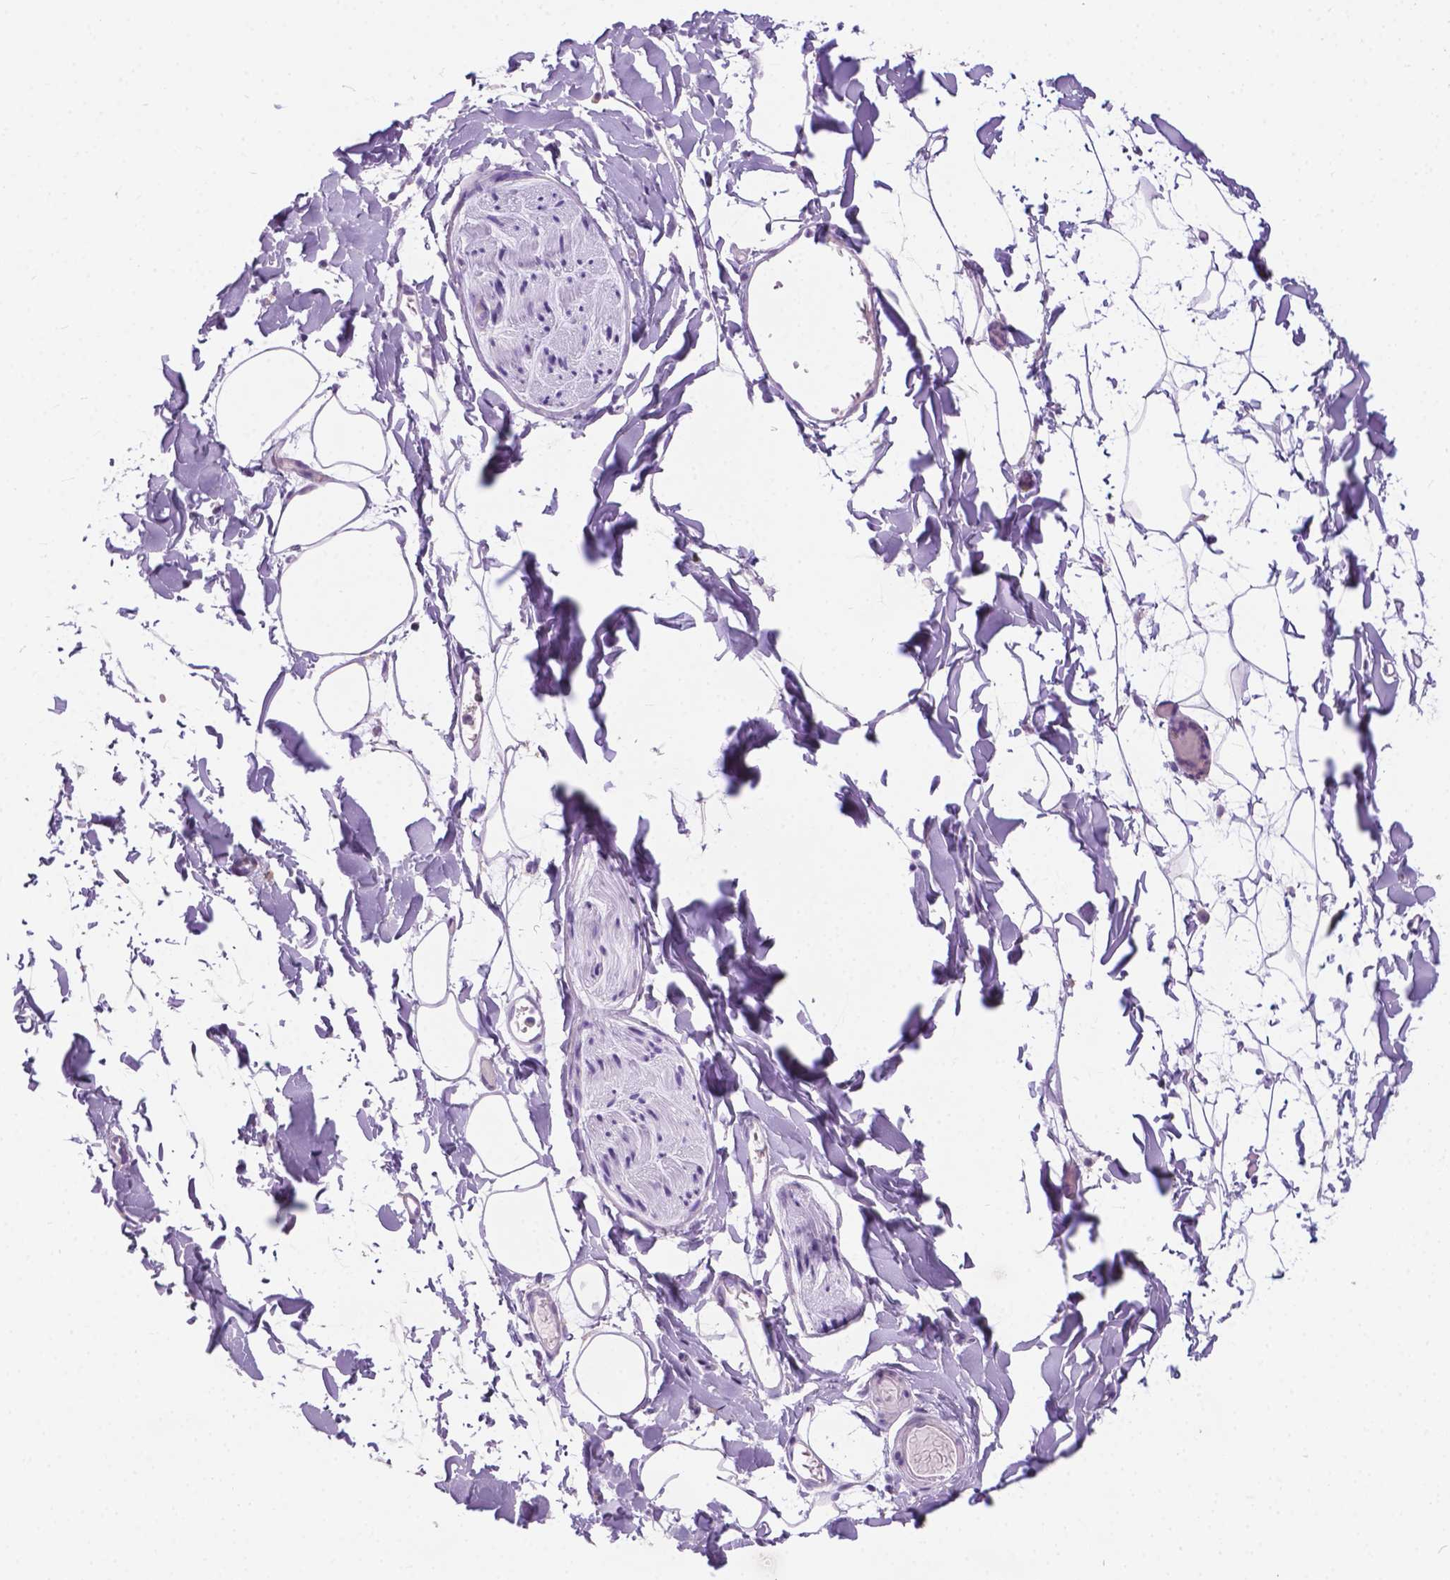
{"staining": {"intensity": "negative", "quantity": "none", "location": "none"}, "tissue": "adipose tissue", "cell_type": "Adipocytes", "image_type": "normal", "snomed": [{"axis": "morphology", "description": "Normal tissue, NOS"}, {"axis": "topography", "description": "Gallbladder"}, {"axis": "topography", "description": "Peripheral nerve tissue"}], "caption": "Immunohistochemistry image of benign adipose tissue: adipose tissue stained with DAB demonstrates no significant protein expression in adipocytes.", "gene": "ARMS2", "patient": {"sex": "female", "age": 45}}